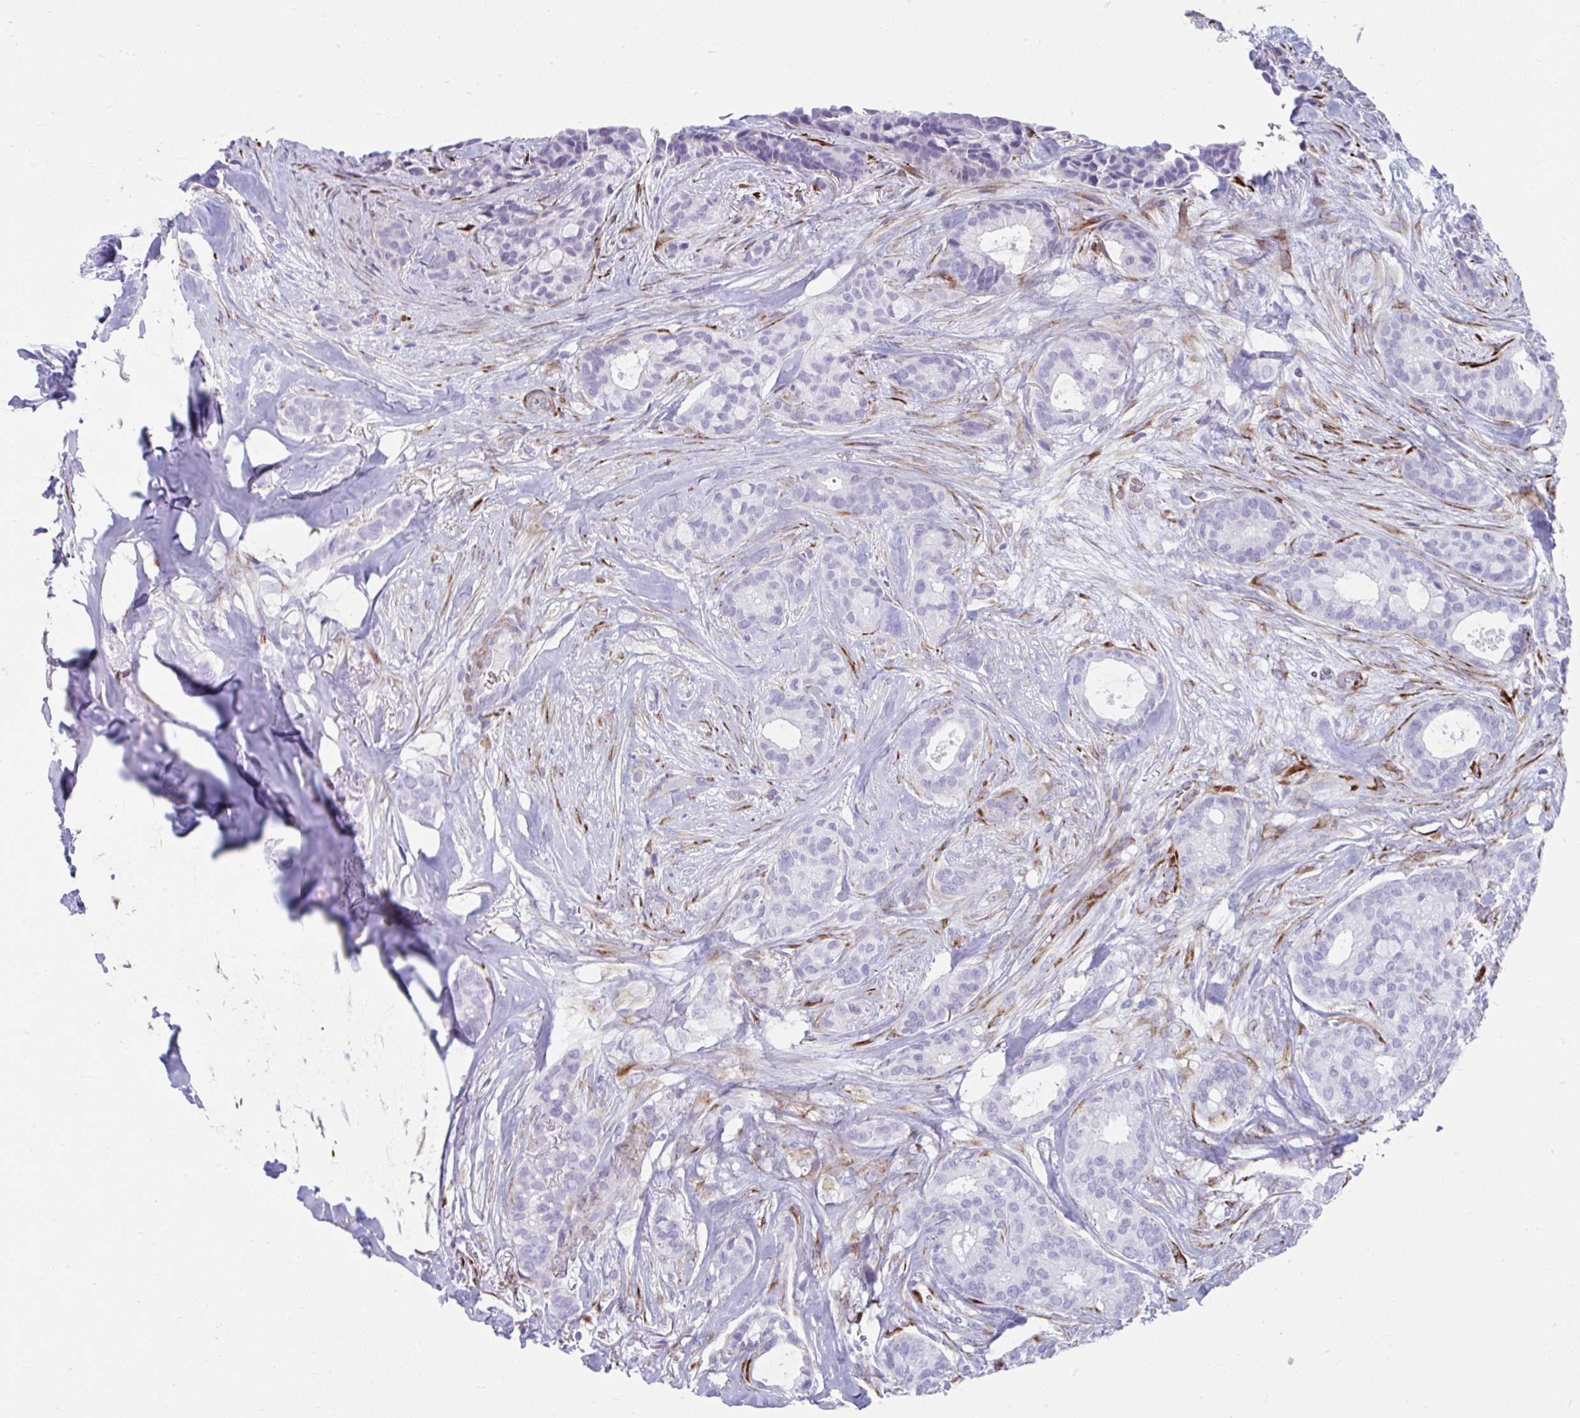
{"staining": {"intensity": "negative", "quantity": "none", "location": "none"}, "tissue": "breast cancer", "cell_type": "Tumor cells", "image_type": "cancer", "snomed": [{"axis": "morphology", "description": "Duct carcinoma"}, {"axis": "topography", "description": "Breast"}], "caption": "A high-resolution image shows immunohistochemistry (IHC) staining of breast cancer (infiltrating ductal carcinoma), which shows no significant staining in tumor cells.", "gene": "GRXCR2", "patient": {"sex": "female", "age": 84}}